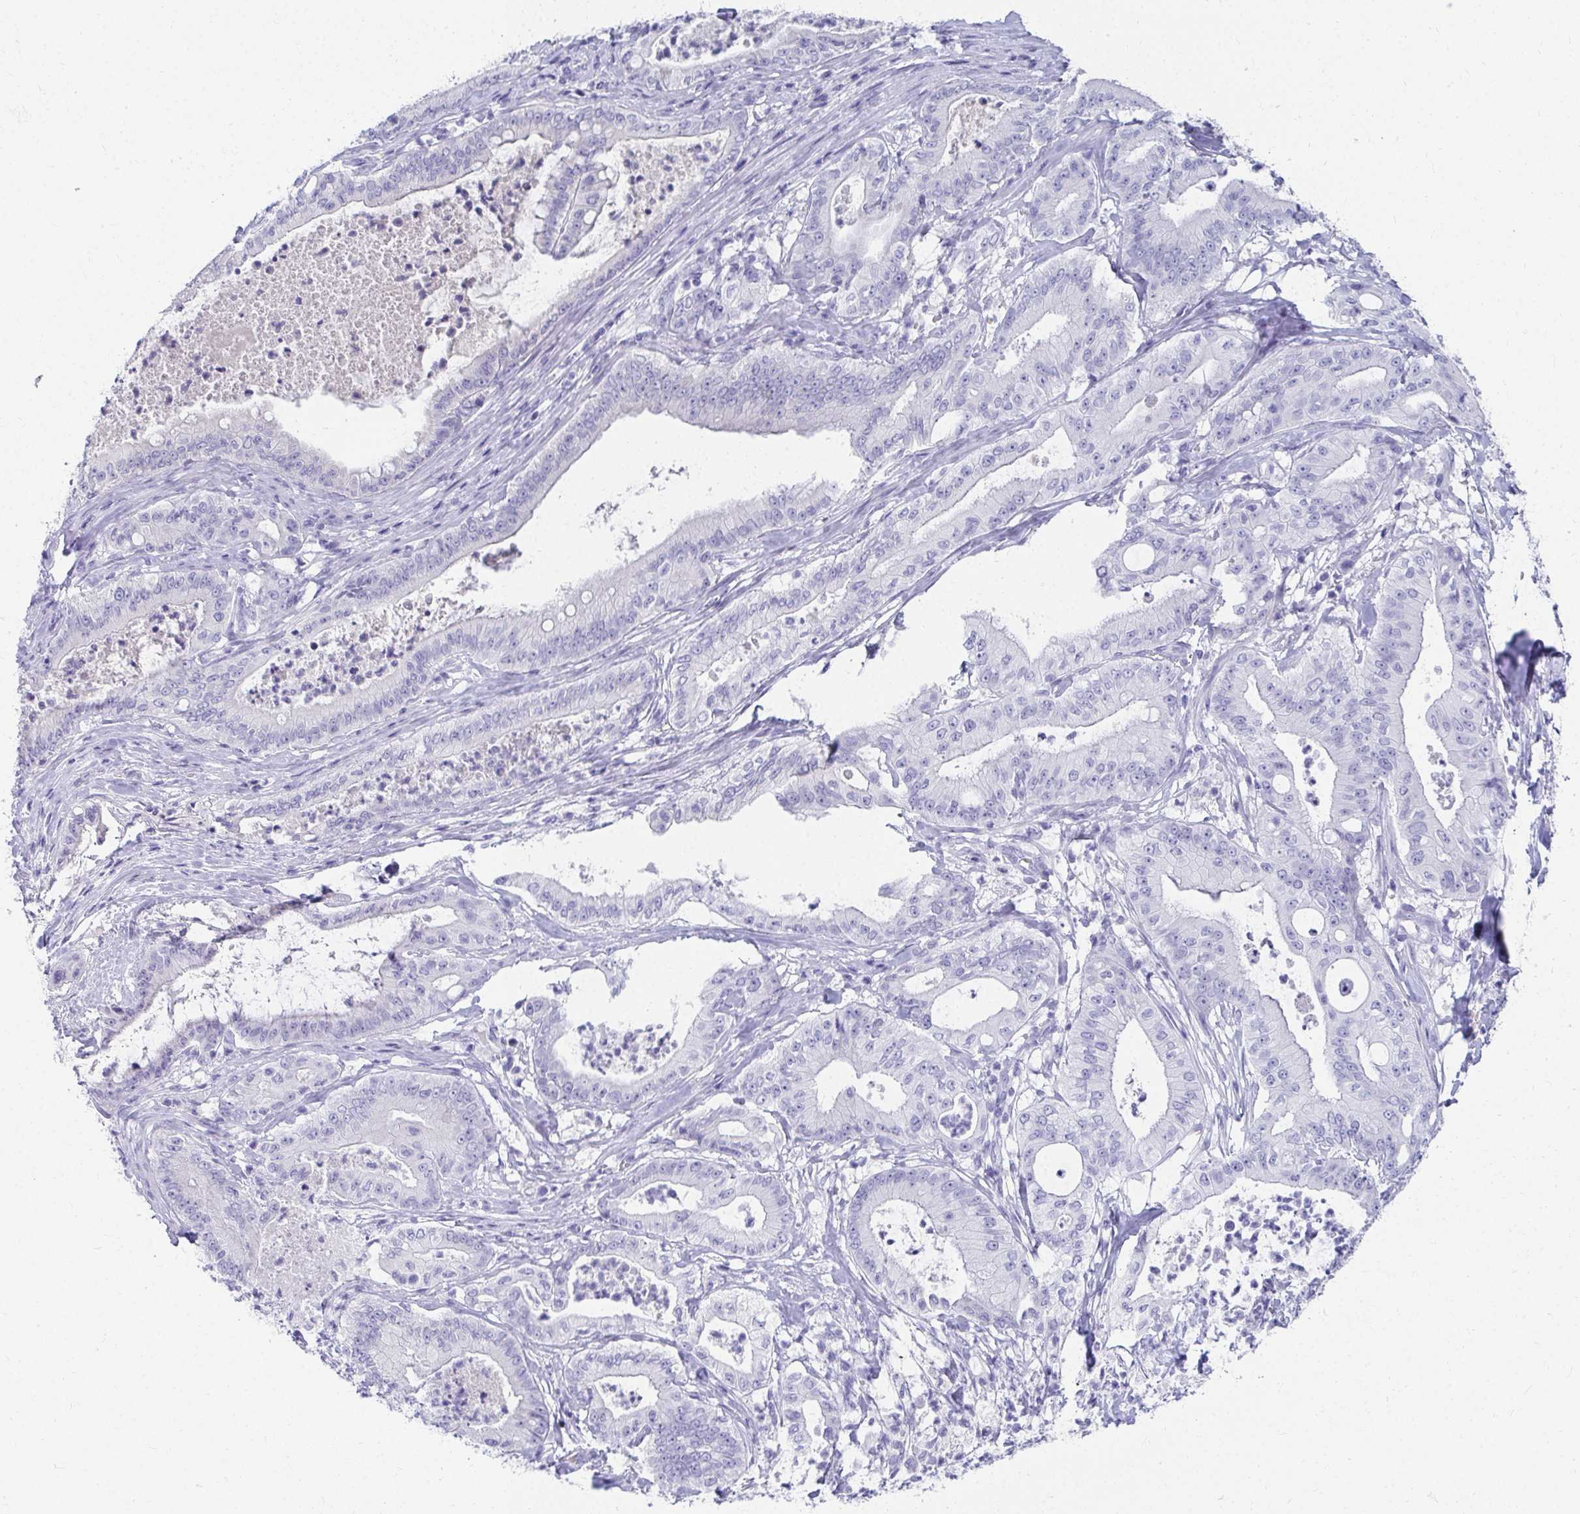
{"staining": {"intensity": "negative", "quantity": "none", "location": "none"}, "tissue": "pancreatic cancer", "cell_type": "Tumor cells", "image_type": "cancer", "snomed": [{"axis": "morphology", "description": "Adenocarcinoma, NOS"}, {"axis": "topography", "description": "Pancreas"}], "caption": "Pancreatic cancer (adenocarcinoma) was stained to show a protein in brown. There is no significant expression in tumor cells.", "gene": "DPEP3", "patient": {"sex": "male", "age": 71}}